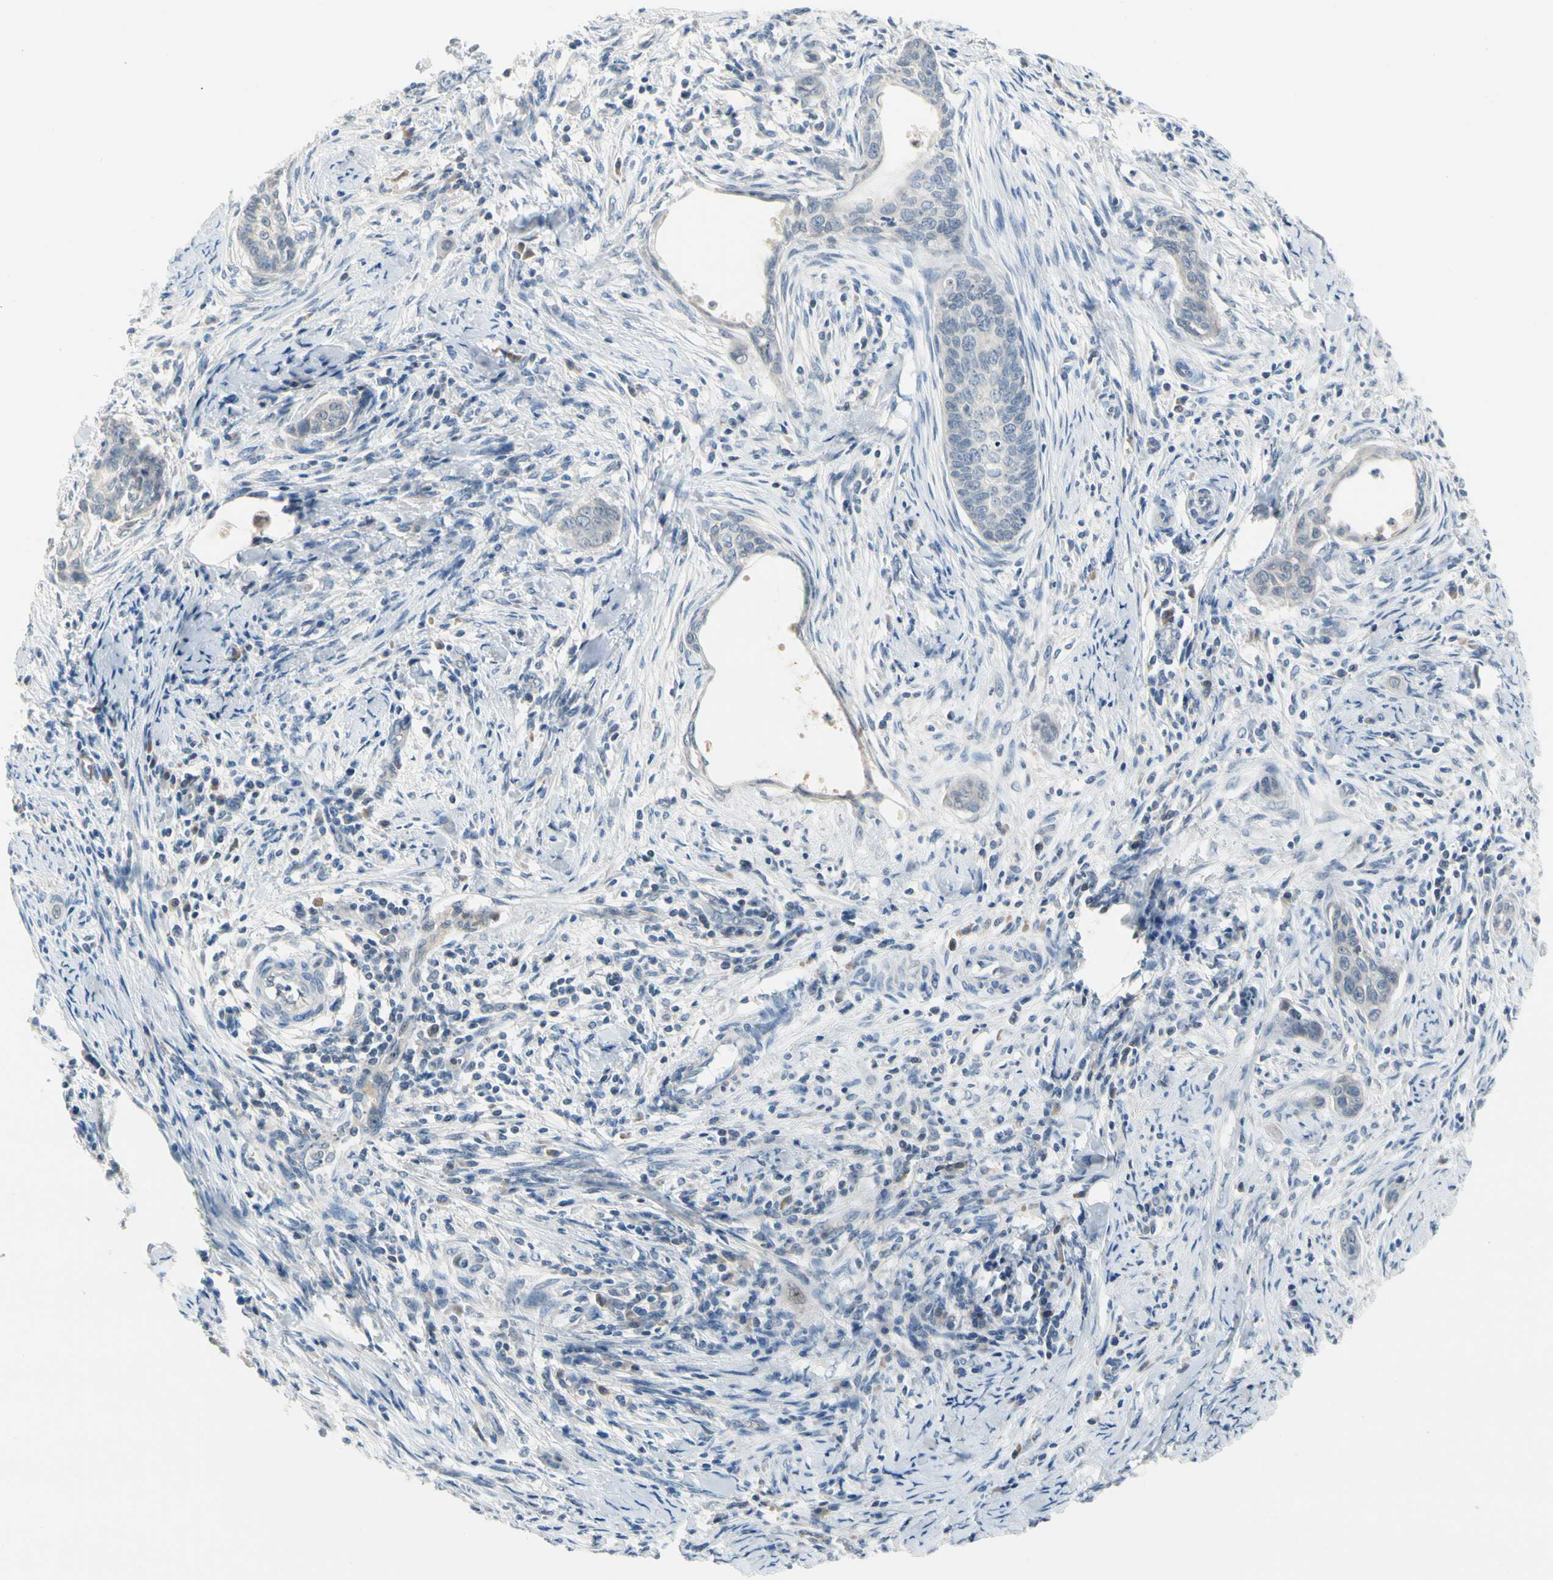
{"staining": {"intensity": "negative", "quantity": "none", "location": "none"}, "tissue": "cervical cancer", "cell_type": "Tumor cells", "image_type": "cancer", "snomed": [{"axis": "morphology", "description": "Squamous cell carcinoma, NOS"}, {"axis": "topography", "description": "Cervix"}], "caption": "This is a histopathology image of immunohistochemistry (IHC) staining of cervical cancer, which shows no staining in tumor cells.", "gene": "CNDP1", "patient": {"sex": "female", "age": 33}}